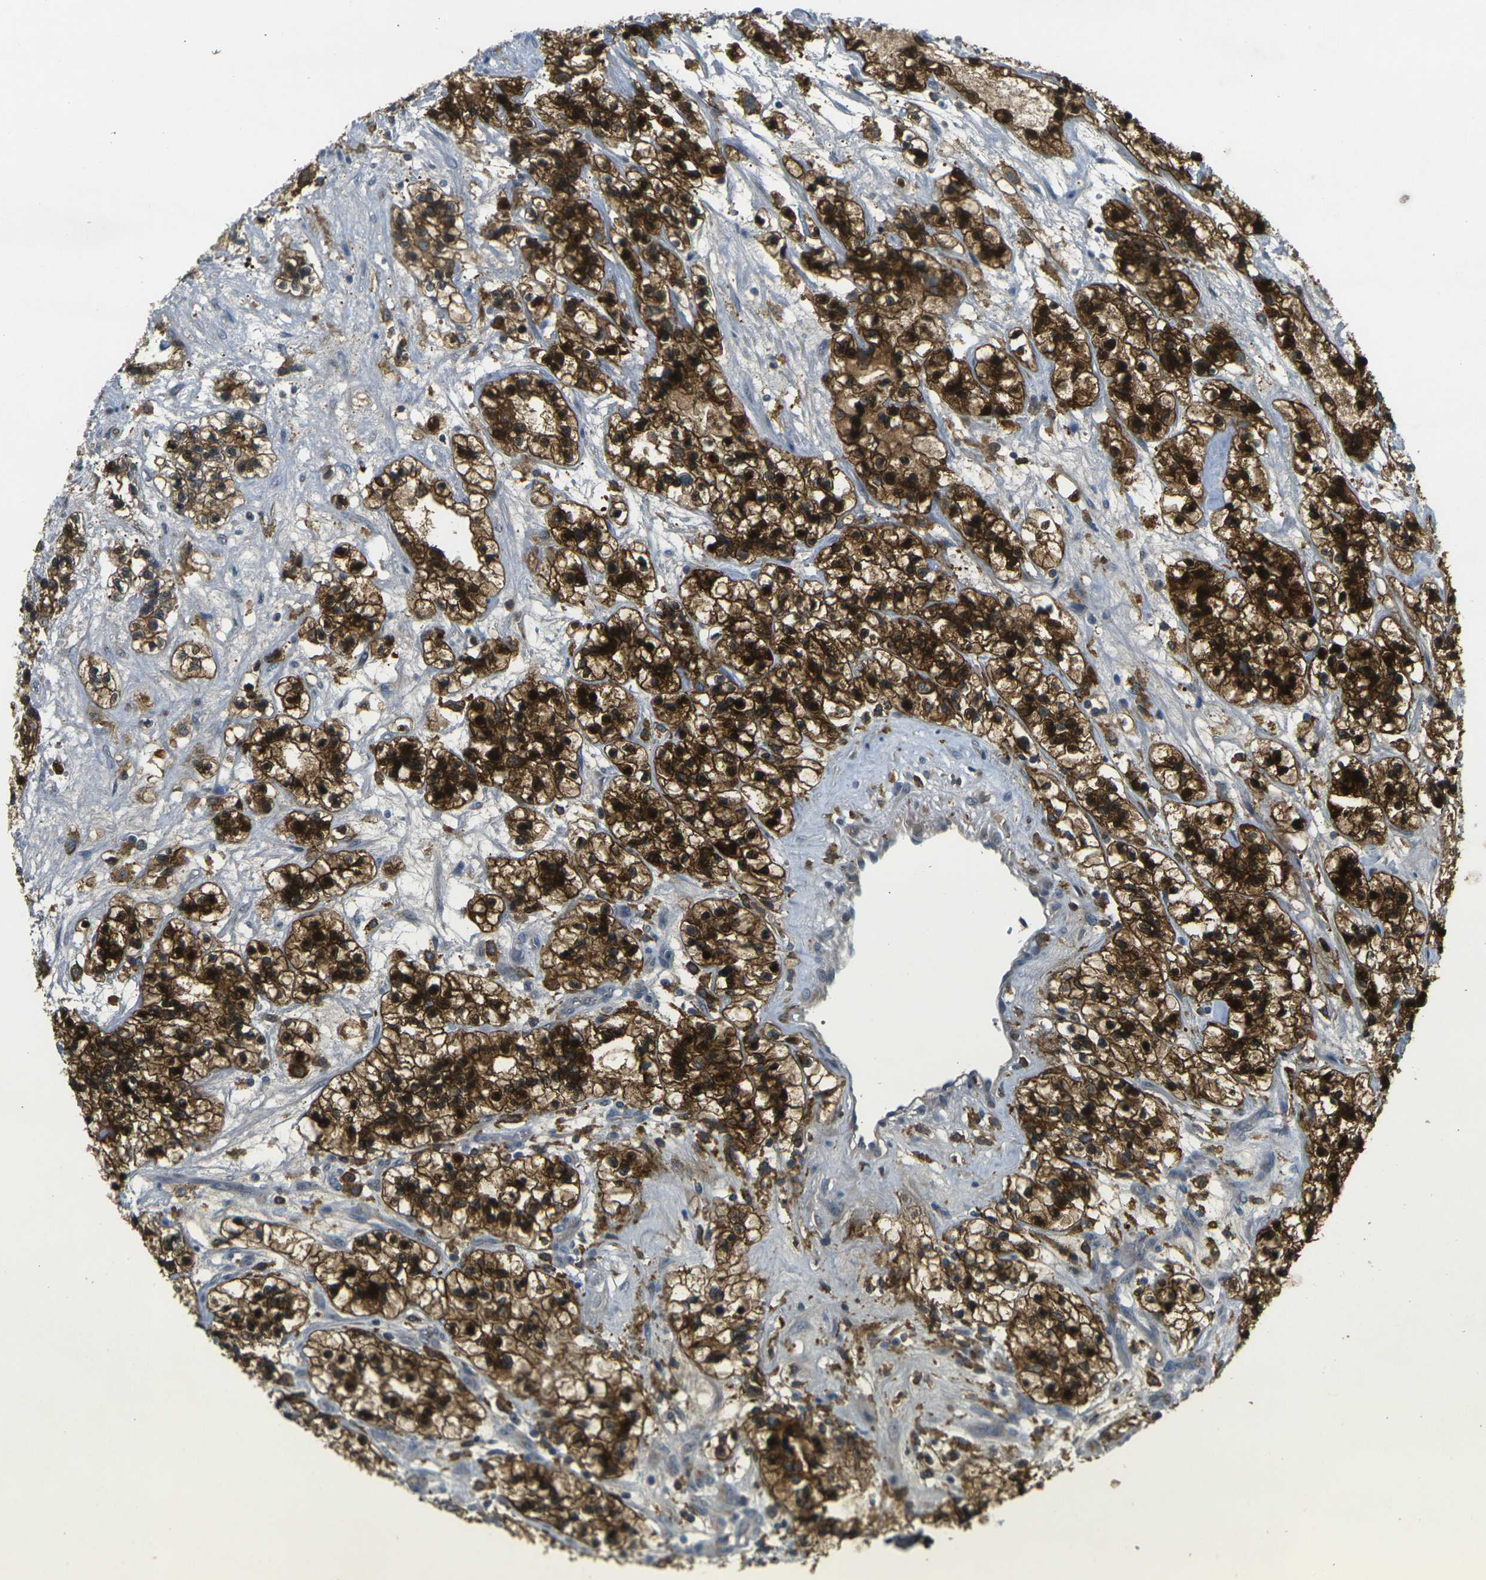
{"staining": {"intensity": "strong", "quantity": ">75%", "location": "cytoplasmic/membranous,nuclear"}, "tissue": "renal cancer", "cell_type": "Tumor cells", "image_type": "cancer", "snomed": [{"axis": "morphology", "description": "Adenocarcinoma, NOS"}, {"axis": "topography", "description": "Kidney"}], "caption": "Protein expression analysis of renal cancer exhibits strong cytoplasmic/membranous and nuclear positivity in approximately >75% of tumor cells. (DAB IHC, brown staining for protein, blue staining for nuclei).", "gene": "PIGL", "patient": {"sex": "female", "age": 57}}